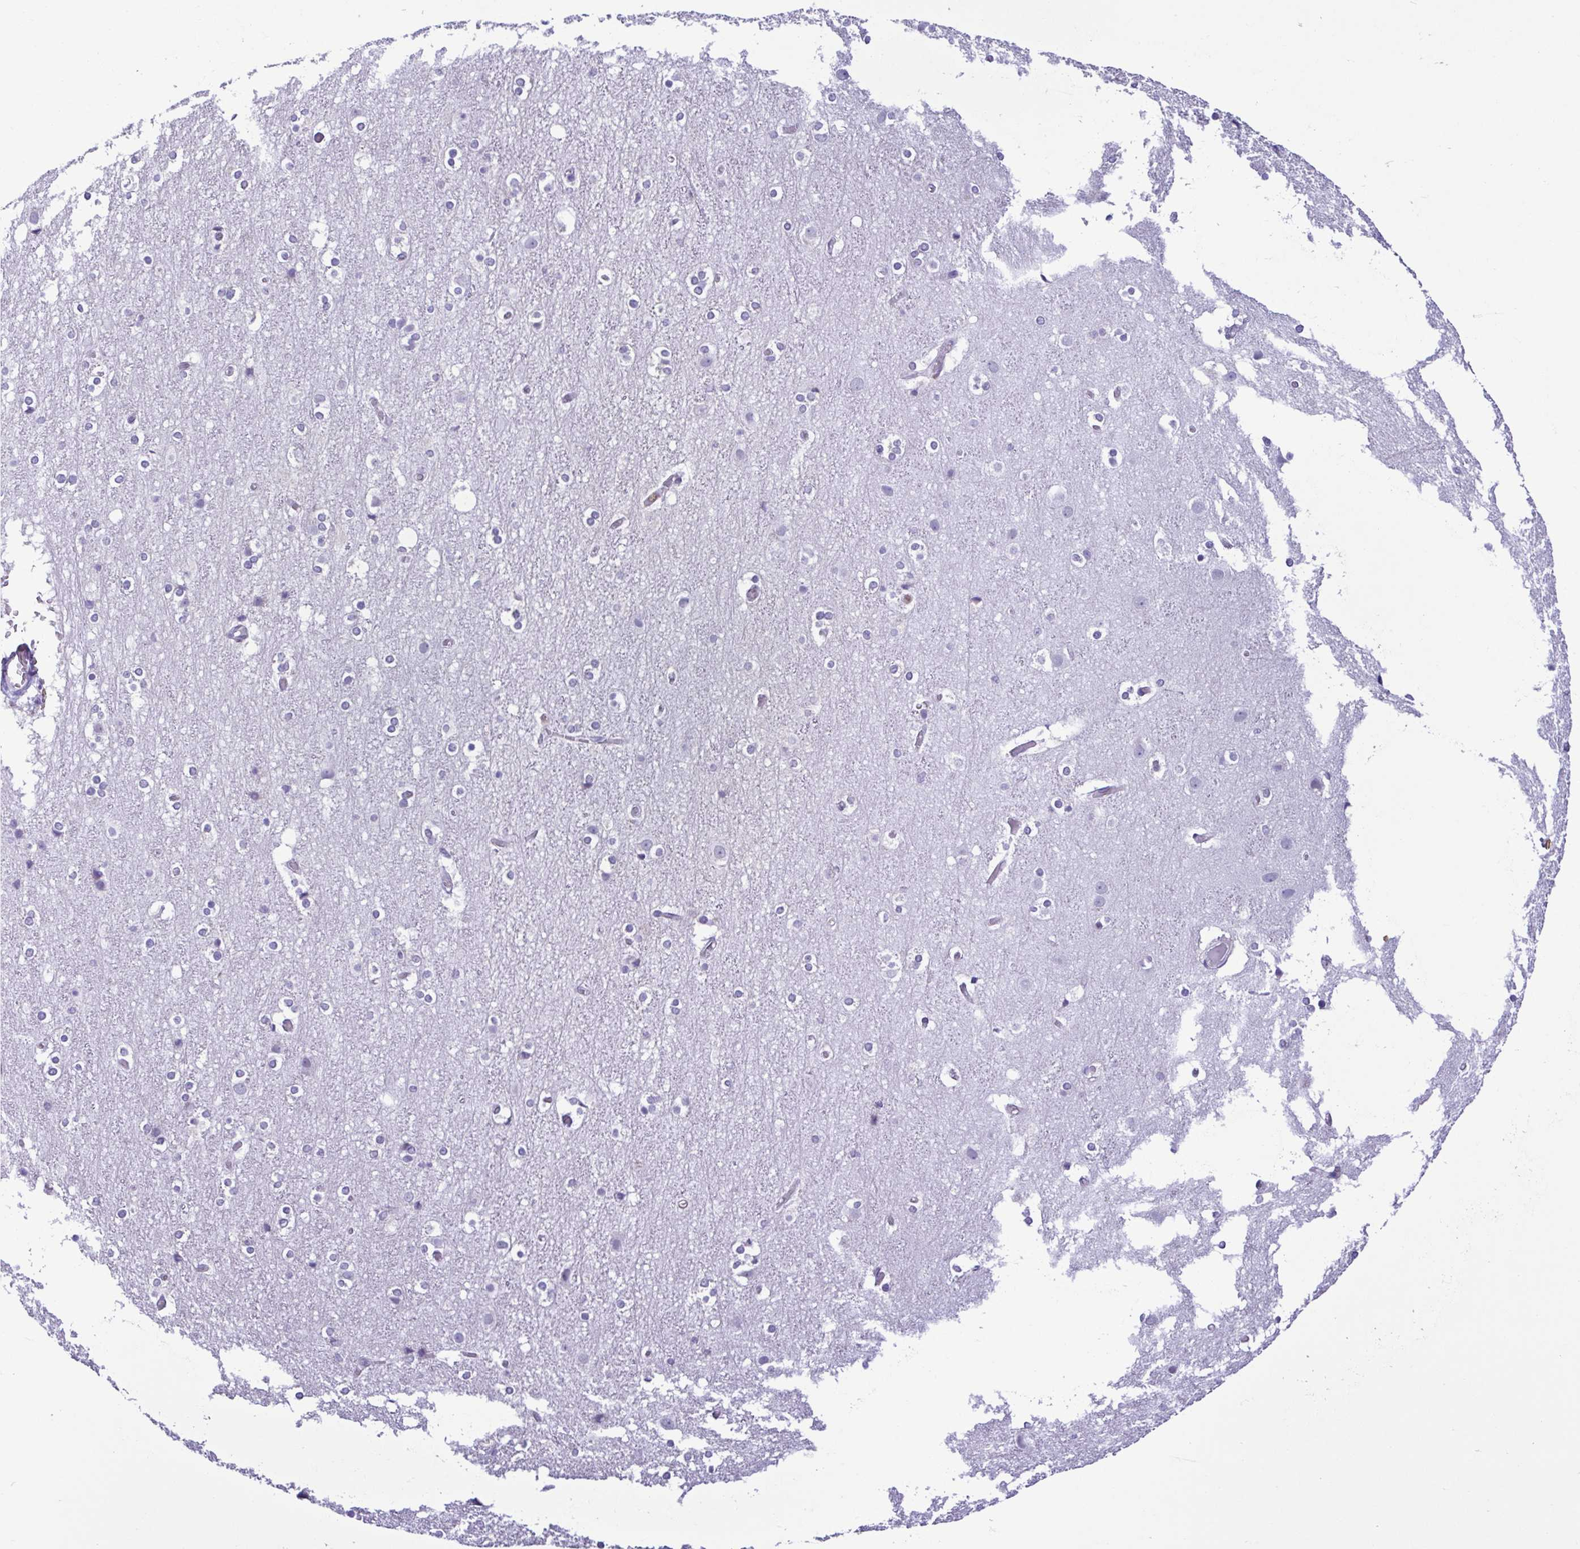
{"staining": {"intensity": "negative", "quantity": "none", "location": "none"}, "tissue": "cerebral cortex", "cell_type": "Endothelial cells", "image_type": "normal", "snomed": [{"axis": "morphology", "description": "Normal tissue, NOS"}, {"axis": "topography", "description": "Cerebral cortex"}], "caption": "IHC micrograph of unremarkable cerebral cortex: human cerebral cortex stained with DAB (3,3'-diaminobenzidine) displays no significant protein staining in endothelial cells. (DAB immunohistochemistry (IHC), high magnification).", "gene": "CBY2", "patient": {"sex": "female", "age": 52}}